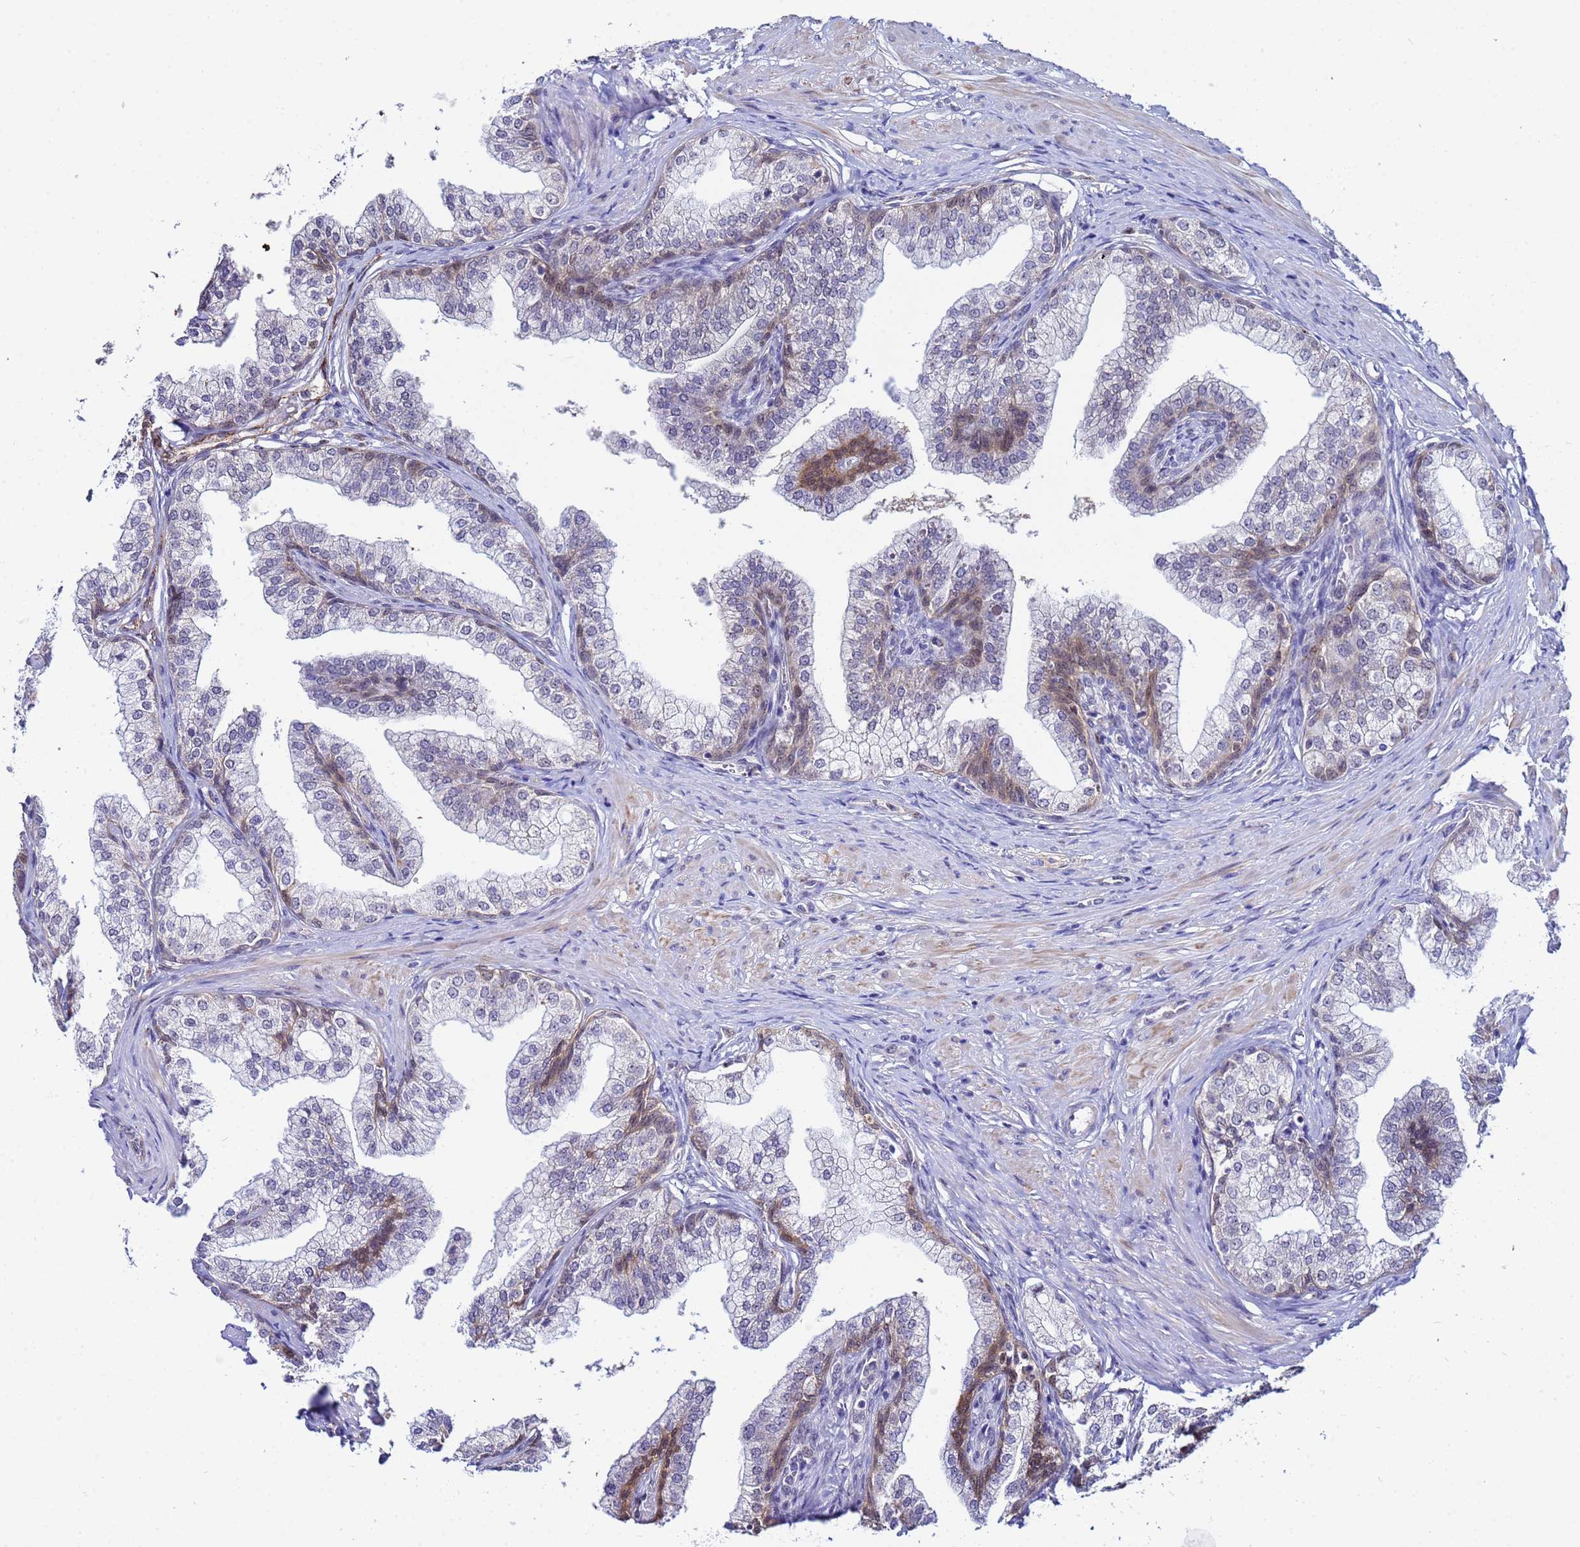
{"staining": {"intensity": "moderate", "quantity": "<25%", "location": "cytoplasmic/membranous,nuclear"}, "tissue": "prostate", "cell_type": "Glandular cells", "image_type": "normal", "snomed": [{"axis": "morphology", "description": "Normal tissue, NOS"}, {"axis": "topography", "description": "Prostate"}], "caption": "Immunohistochemistry staining of benign prostate, which exhibits low levels of moderate cytoplasmic/membranous,nuclear staining in approximately <25% of glandular cells indicating moderate cytoplasmic/membranous,nuclear protein staining. The staining was performed using DAB (3,3'-diaminobenzidine) (brown) for protein detection and nuclei were counterstained in hematoxylin (blue).", "gene": "SLC25A37", "patient": {"sex": "male", "age": 60}}